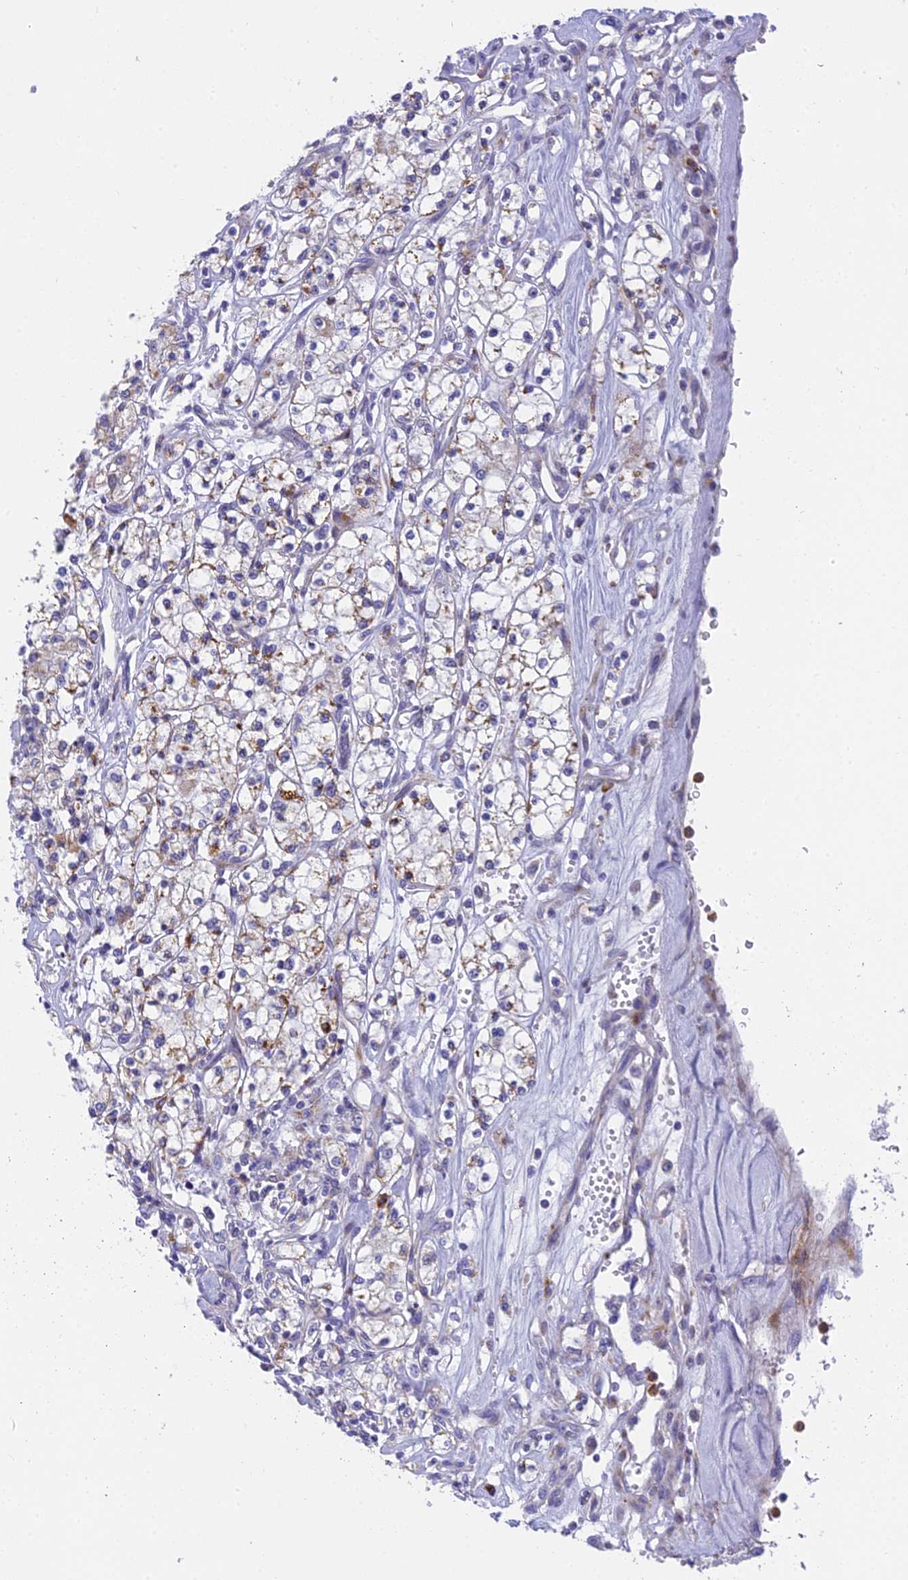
{"staining": {"intensity": "moderate", "quantity": "25%-75%", "location": "cytoplasmic/membranous"}, "tissue": "renal cancer", "cell_type": "Tumor cells", "image_type": "cancer", "snomed": [{"axis": "morphology", "description": "Adenocarcinoma, NOS"}, {"axis": "topography", "description": "Kidney"}], "caption": "Immunohistochemical staining of human adenocarcinoma (renal) reveals moderate cytoplasmic/membranous protein expression in approximately 25%-75% of tumor cells.", "gene": "CLCN7", "patient": {"sex": "female", "age": 59}}